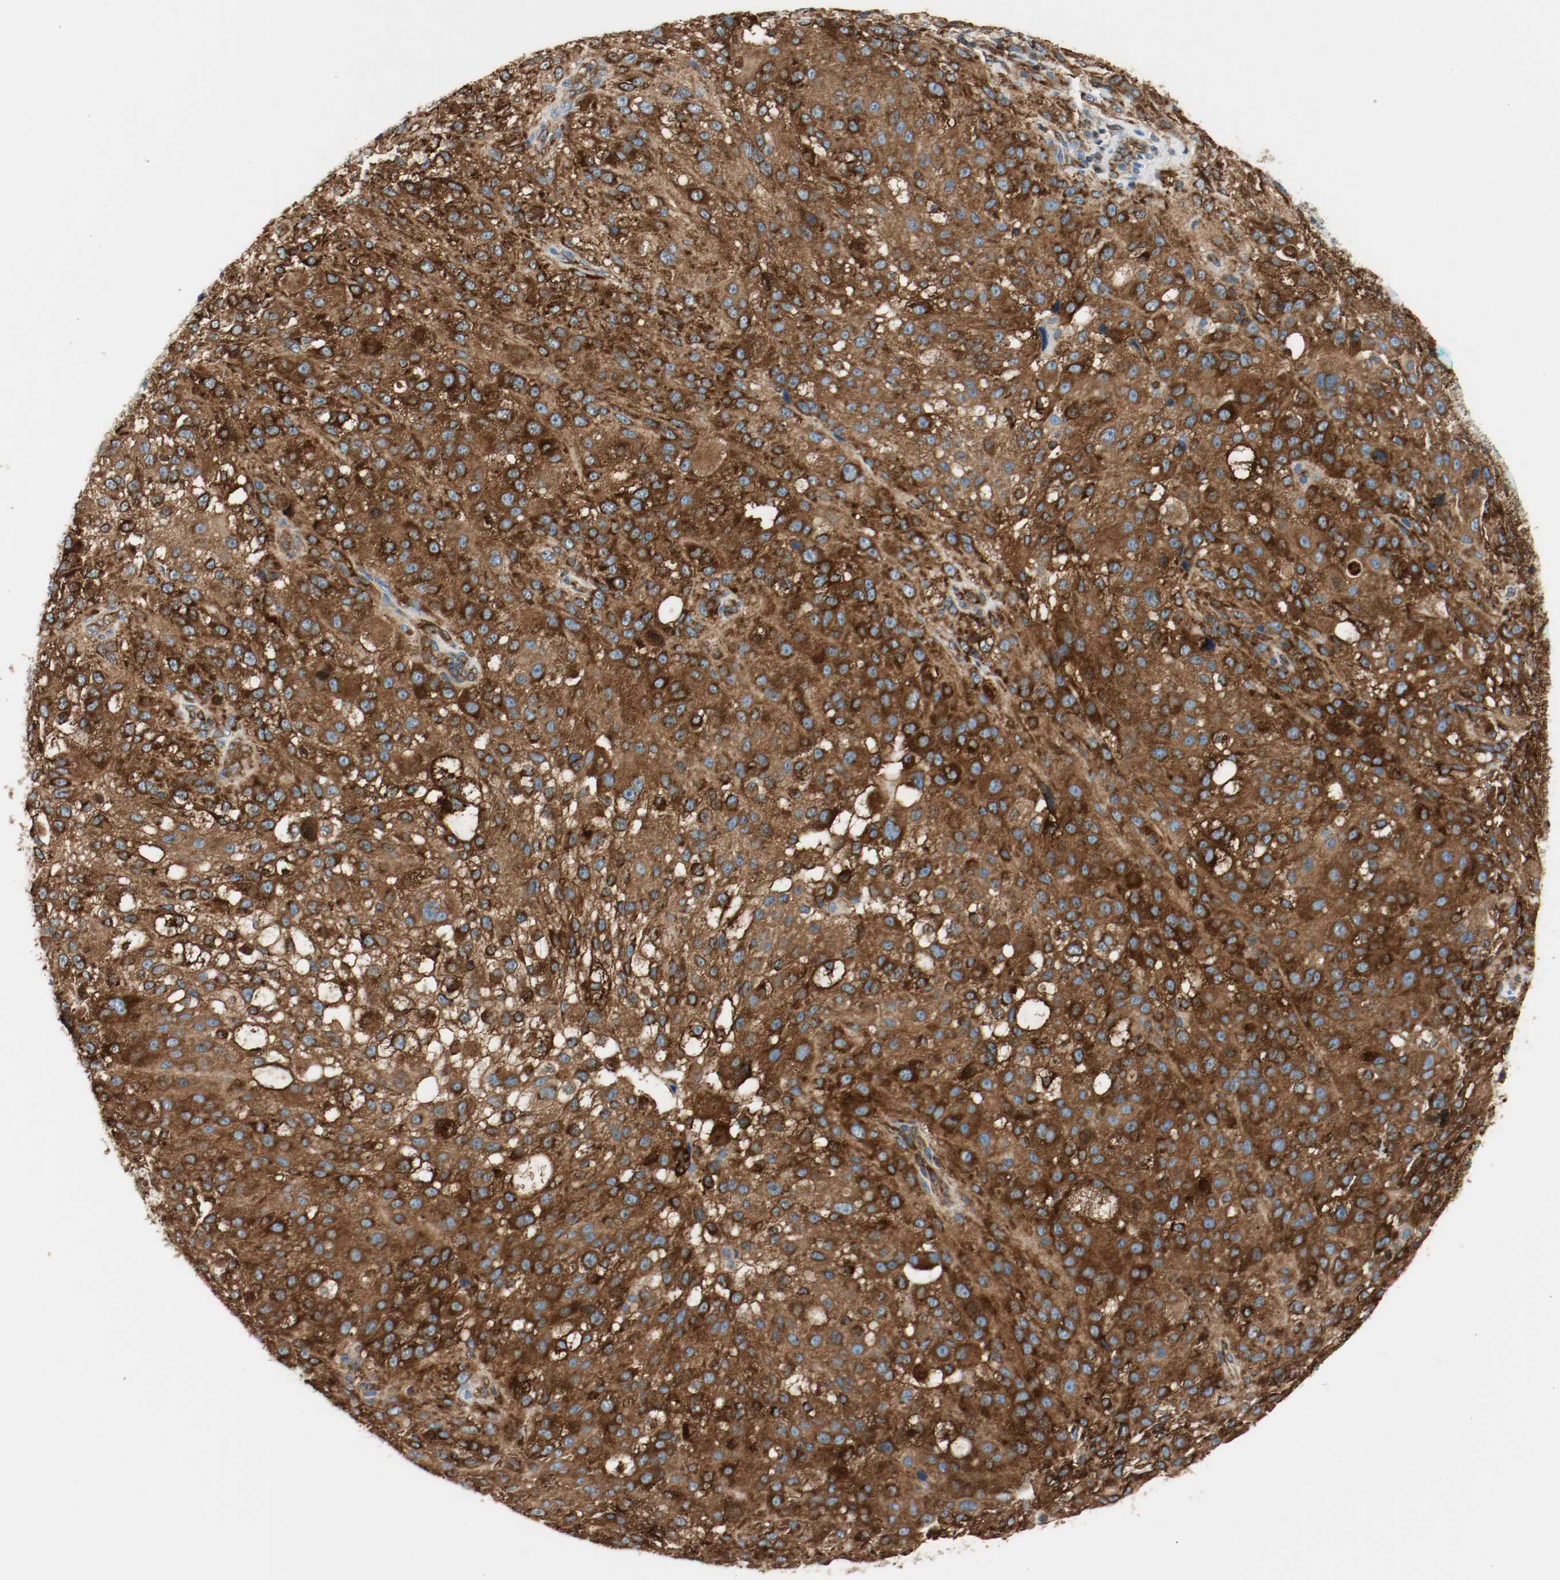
{"staining": {"intensity": "strong", "quantity": ">75%", "location": "cytoplasmic/membranous"}, "tissue": "melanoma", "cell_type": "Tumor cells", "image_type": "cancer", "snomed": [{"axis": "morphology", "description": "Necrosis, NOS"}, {"axis": "morphology", "description": "Malignant melanoma, NOS"}, {"axis": "topography", "description": "Skin"}], "caption": "Malignant melanoma stained for a protein demonstrates strong cytoplasmic/membranous positivity in tumor cells. (Brightfield microscopy of DAB IHC at high magnification).", "gene": "PLCG1", "patient": {"sex": "female", "age": 87}}